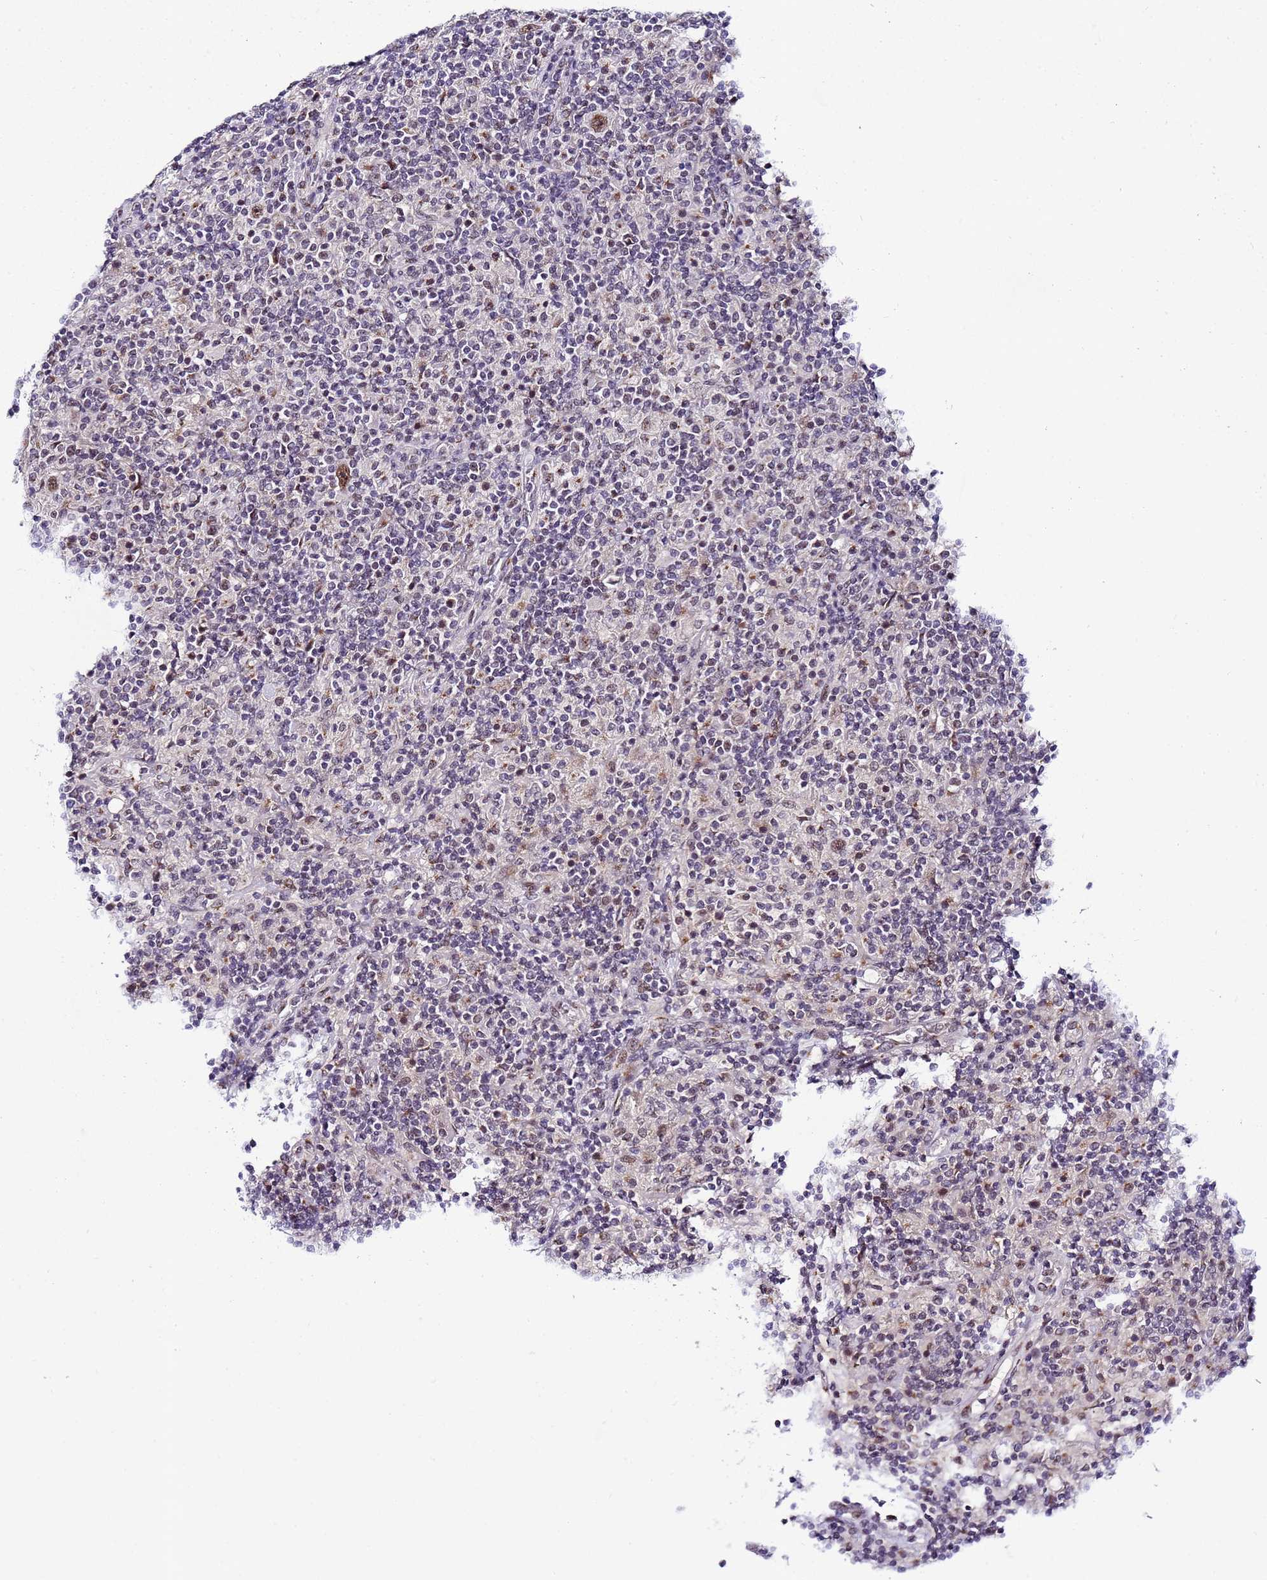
{"staining": {"intensity": "moderate", "quantity": ">75%", "location": "nuclear"}, "tissue": "lymphoma", "cell_type": "Tumor cells", "image_type": "cancer", "snomed": [{"axis": "morphology", "description": "Hodgkin's disease, NOS"}, {"axis": "topography", "description": "Lymph node"}], "caption": "Hodgkin's disease stained with DAB immunohistochemistry (IHC) exhibits medium levels of moderate nuclear staining in about >75% of tumor cells. (brown staining indicates protein expression, while blue staining denotes nuclei).", "gene": "C19orf47", "patient": {"sex": "male", "age": 70}}